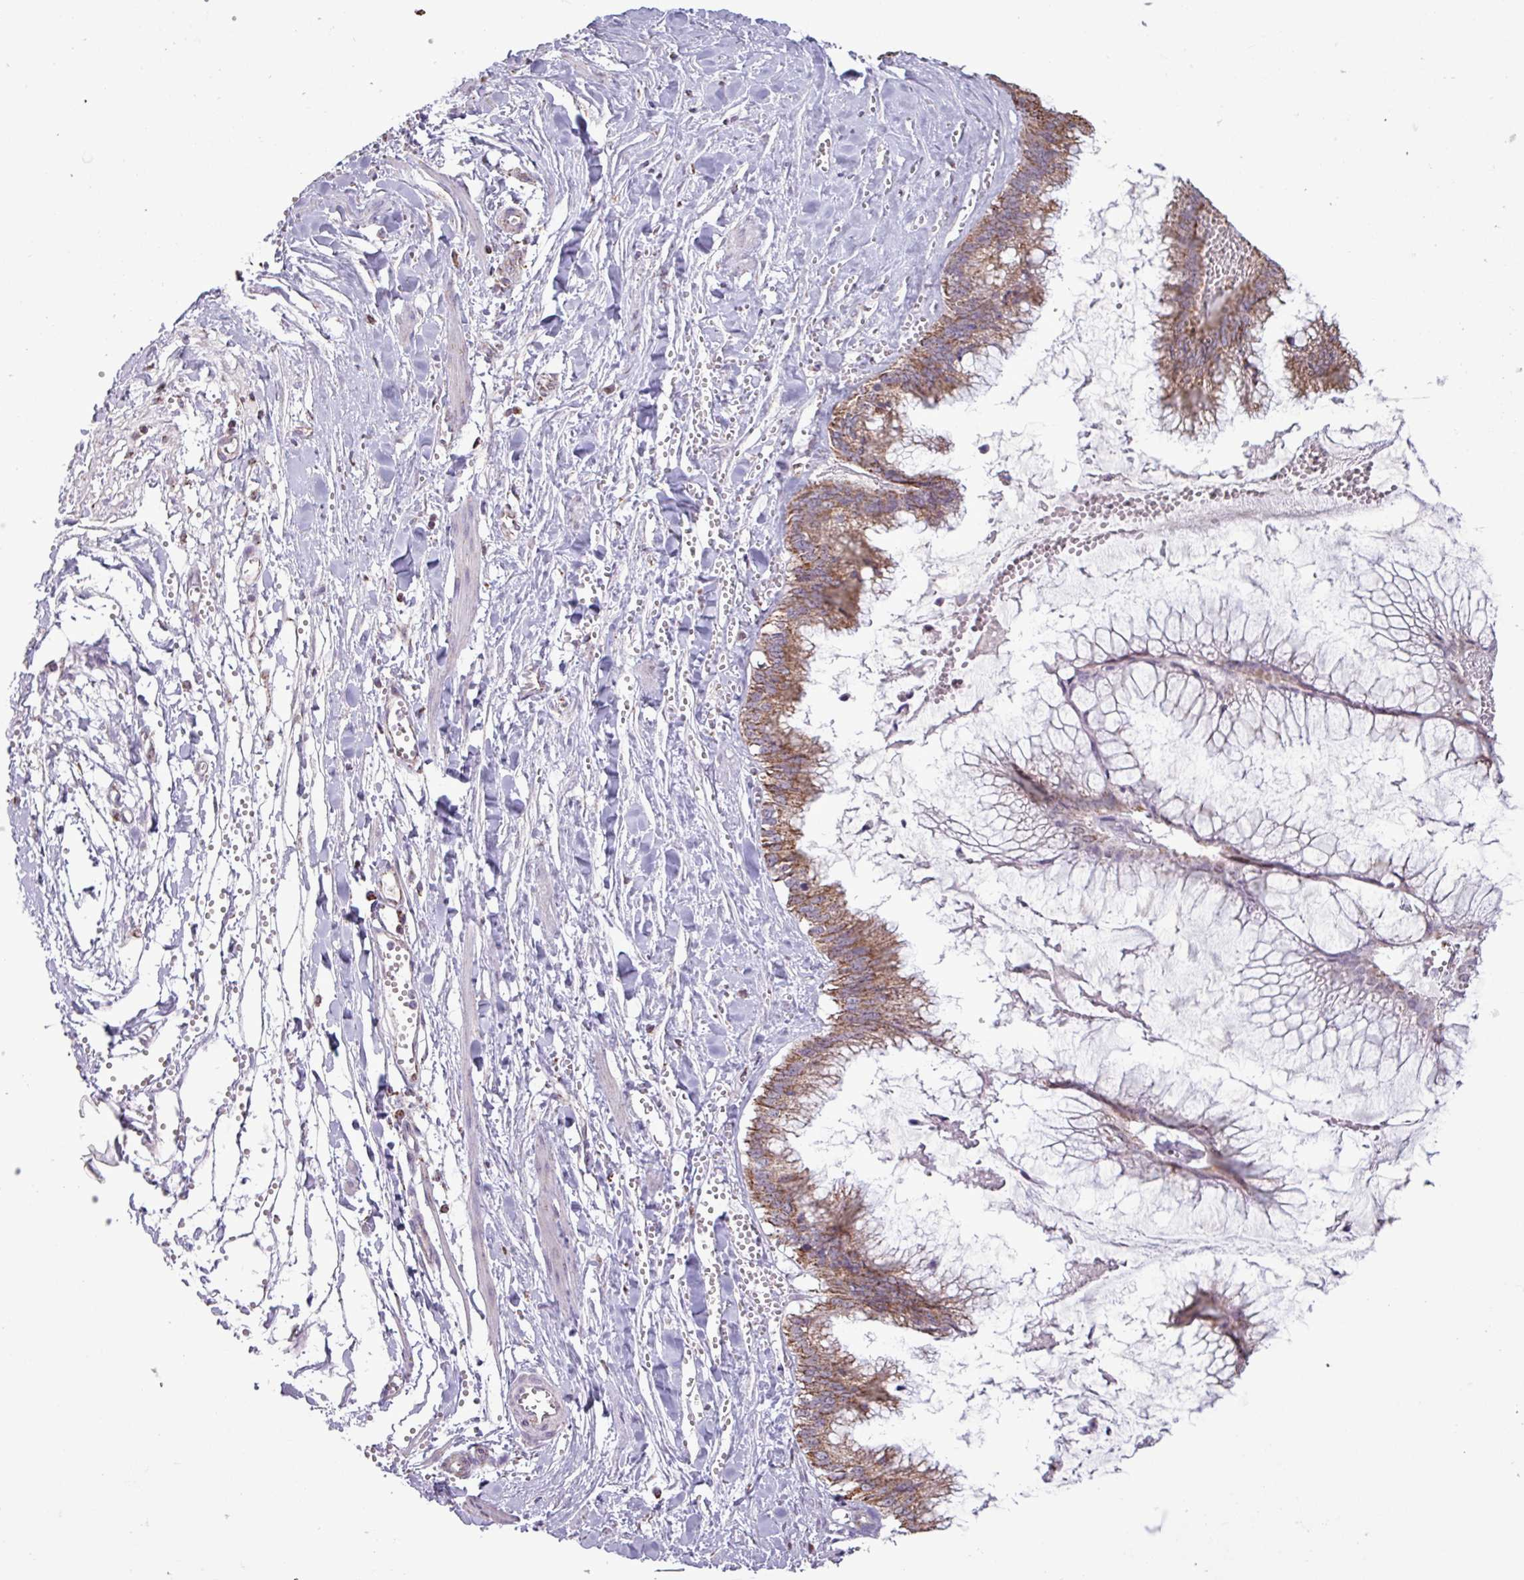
{"staining": {"intensity": "strong", "quantity": ">75%", "location": "cytoplasmic/membranous"}, "tissue": "ovarian cancer", "cell_type": "Tumor cells", "image_type": "cancer", "snomed": [{"axis": "morphology", "description": "Cystadenocarcinoma, mucinous, NOS"}, {"axis": "topography", "description": "Ovary"}], "caption": "An IHC photomicrograph of neoplastic tissue is shown. Protein staining in brown highlights strong cytoplasmic/membranous positivity in ovarian cancer within tumor cells.", "gene": "ALG8", "patient": {"sex": "female", "age": 44}}